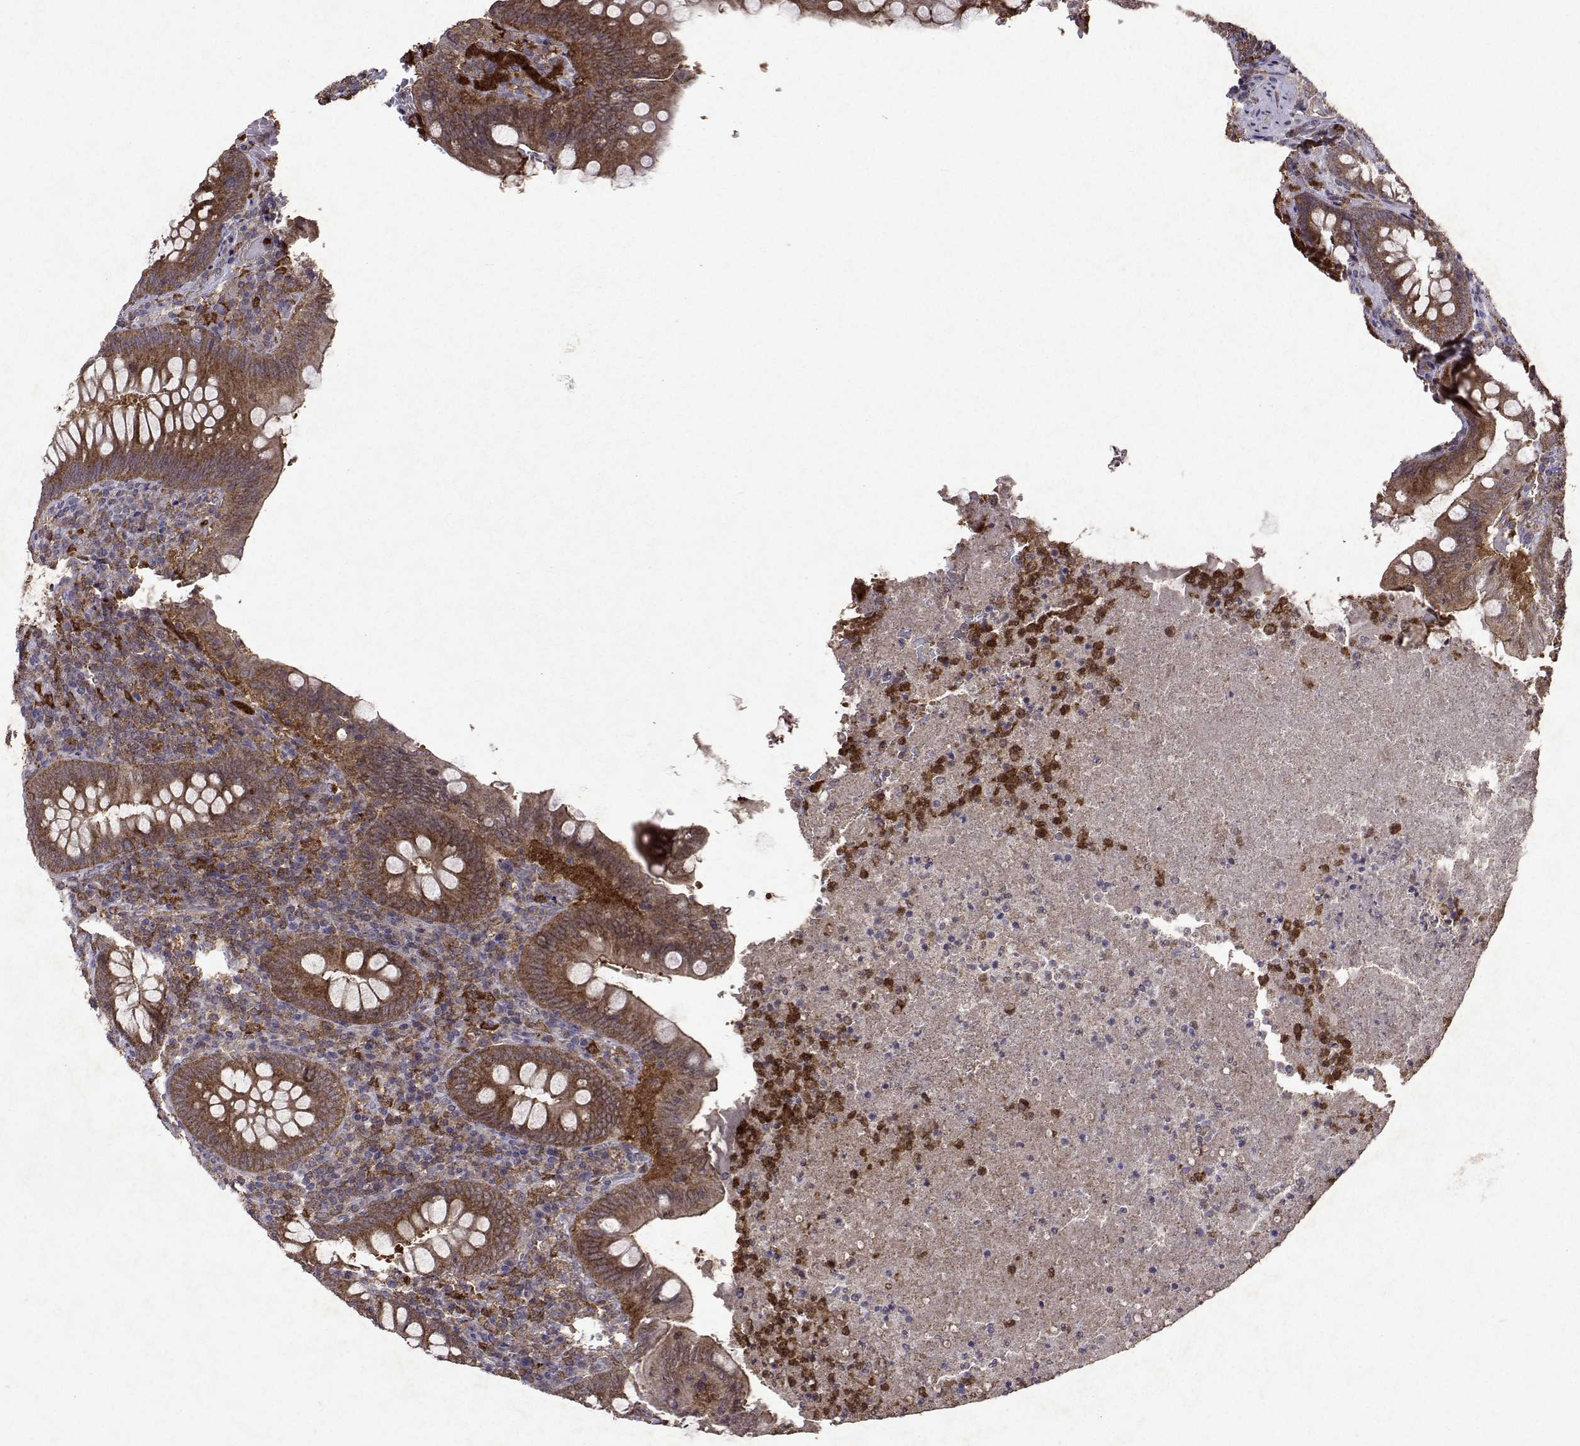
{"staining": {"intensity": "moderate", "quantity": ">75%", "location": "cytoplasmic/membranous"}, "tissue": "appendix", "cell_type": "Glandular cells", "image_type": "normal", "snomed": [{"axis": "morphology", "description": "Normal tissue, NOS"}, {"axis": "topography", "description": "Appendix"}], "caption": "Moderate cytoplasmic/membranous protein positivity is seen in about >75% of glandular cells in appendix.", "gene": "APAF1", "patient": {"sex": "male", "age": 47}}